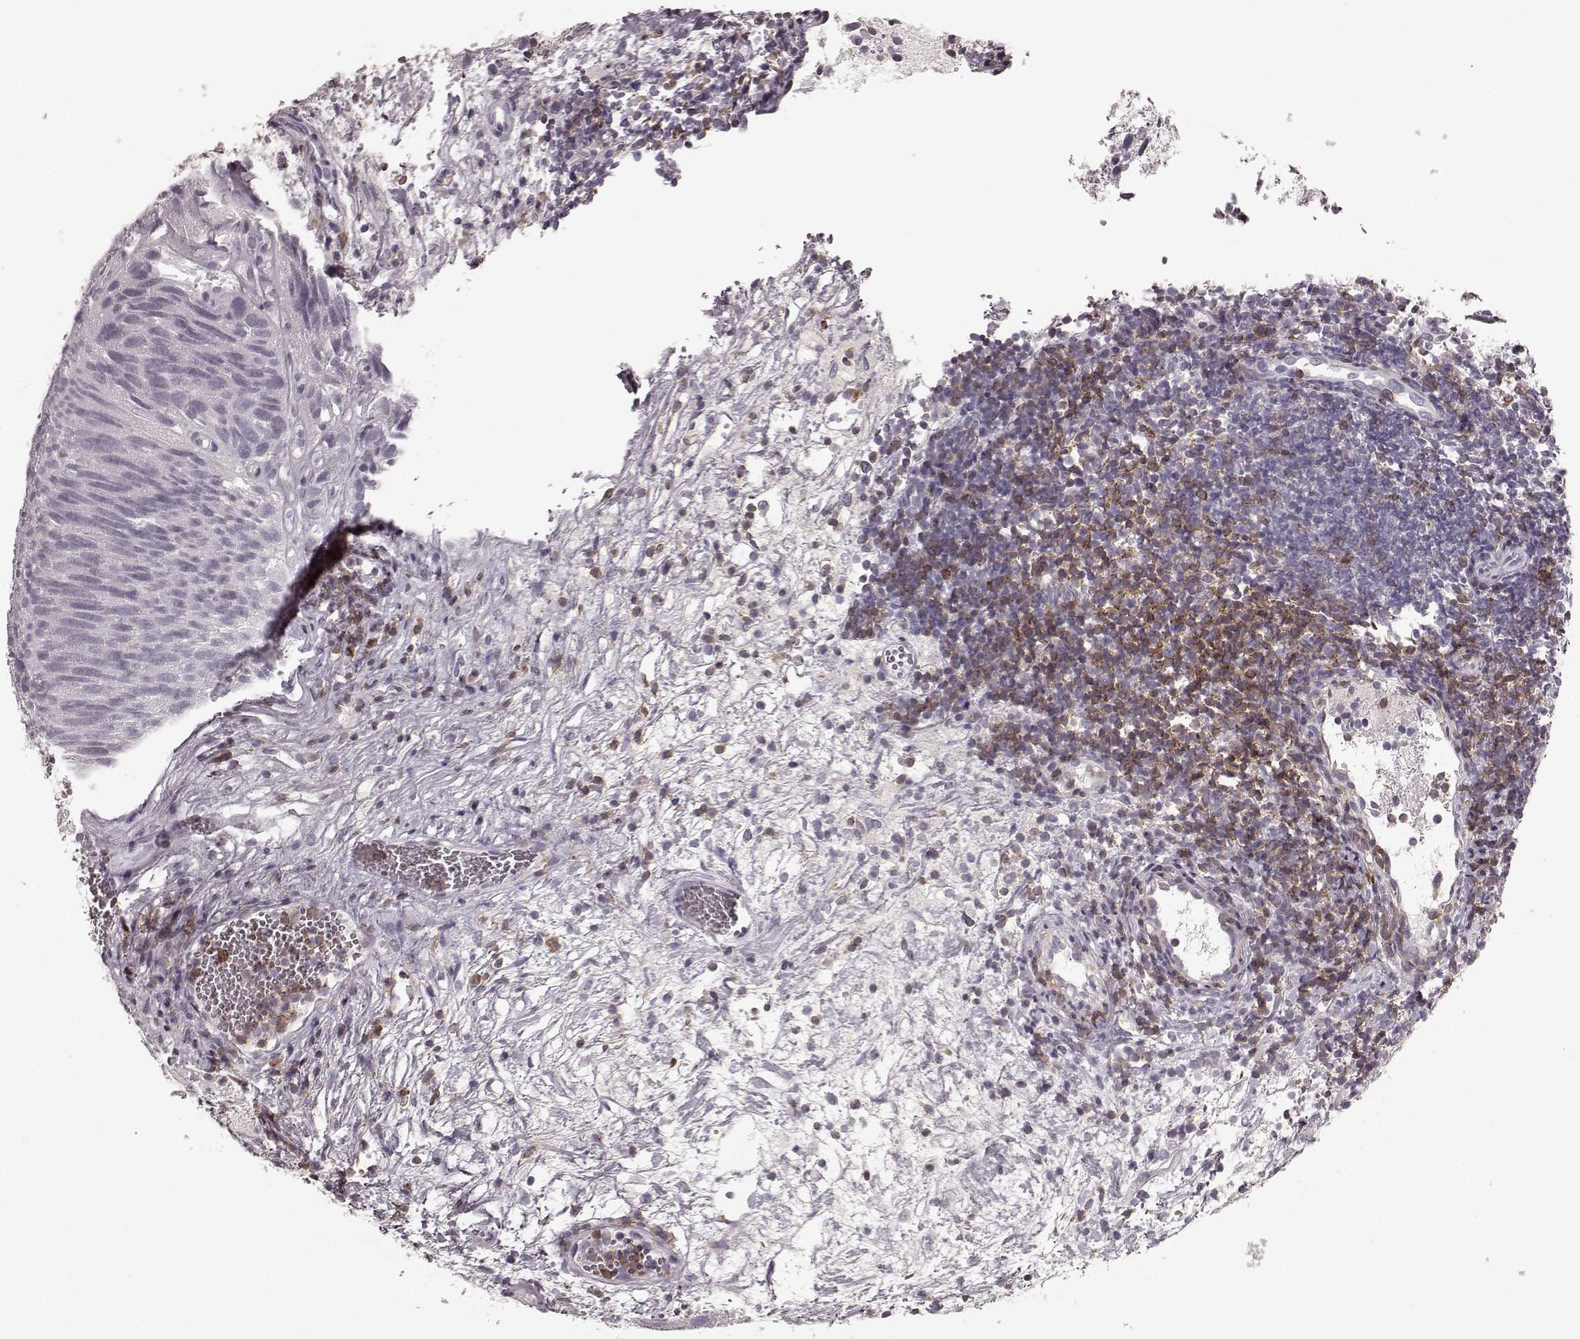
{"staining": {"intensity": "negative", "quantity": "none", "location": "none"}, "tissue": "urothelial cancer", "cell_type": "Tumor cells", "image_type": "cancer", "snomed": [{"axis": "morphology", "description": "Urothelial carcinoma, Low grade"}, {"axis": "topography", "description": "Urinary bladder"}], "caption": "The photomicrograph shows no staining of tumor cells in urothelial cancer.", "gene": "CD28", "patient": {"sex": "female", "age": 69}}